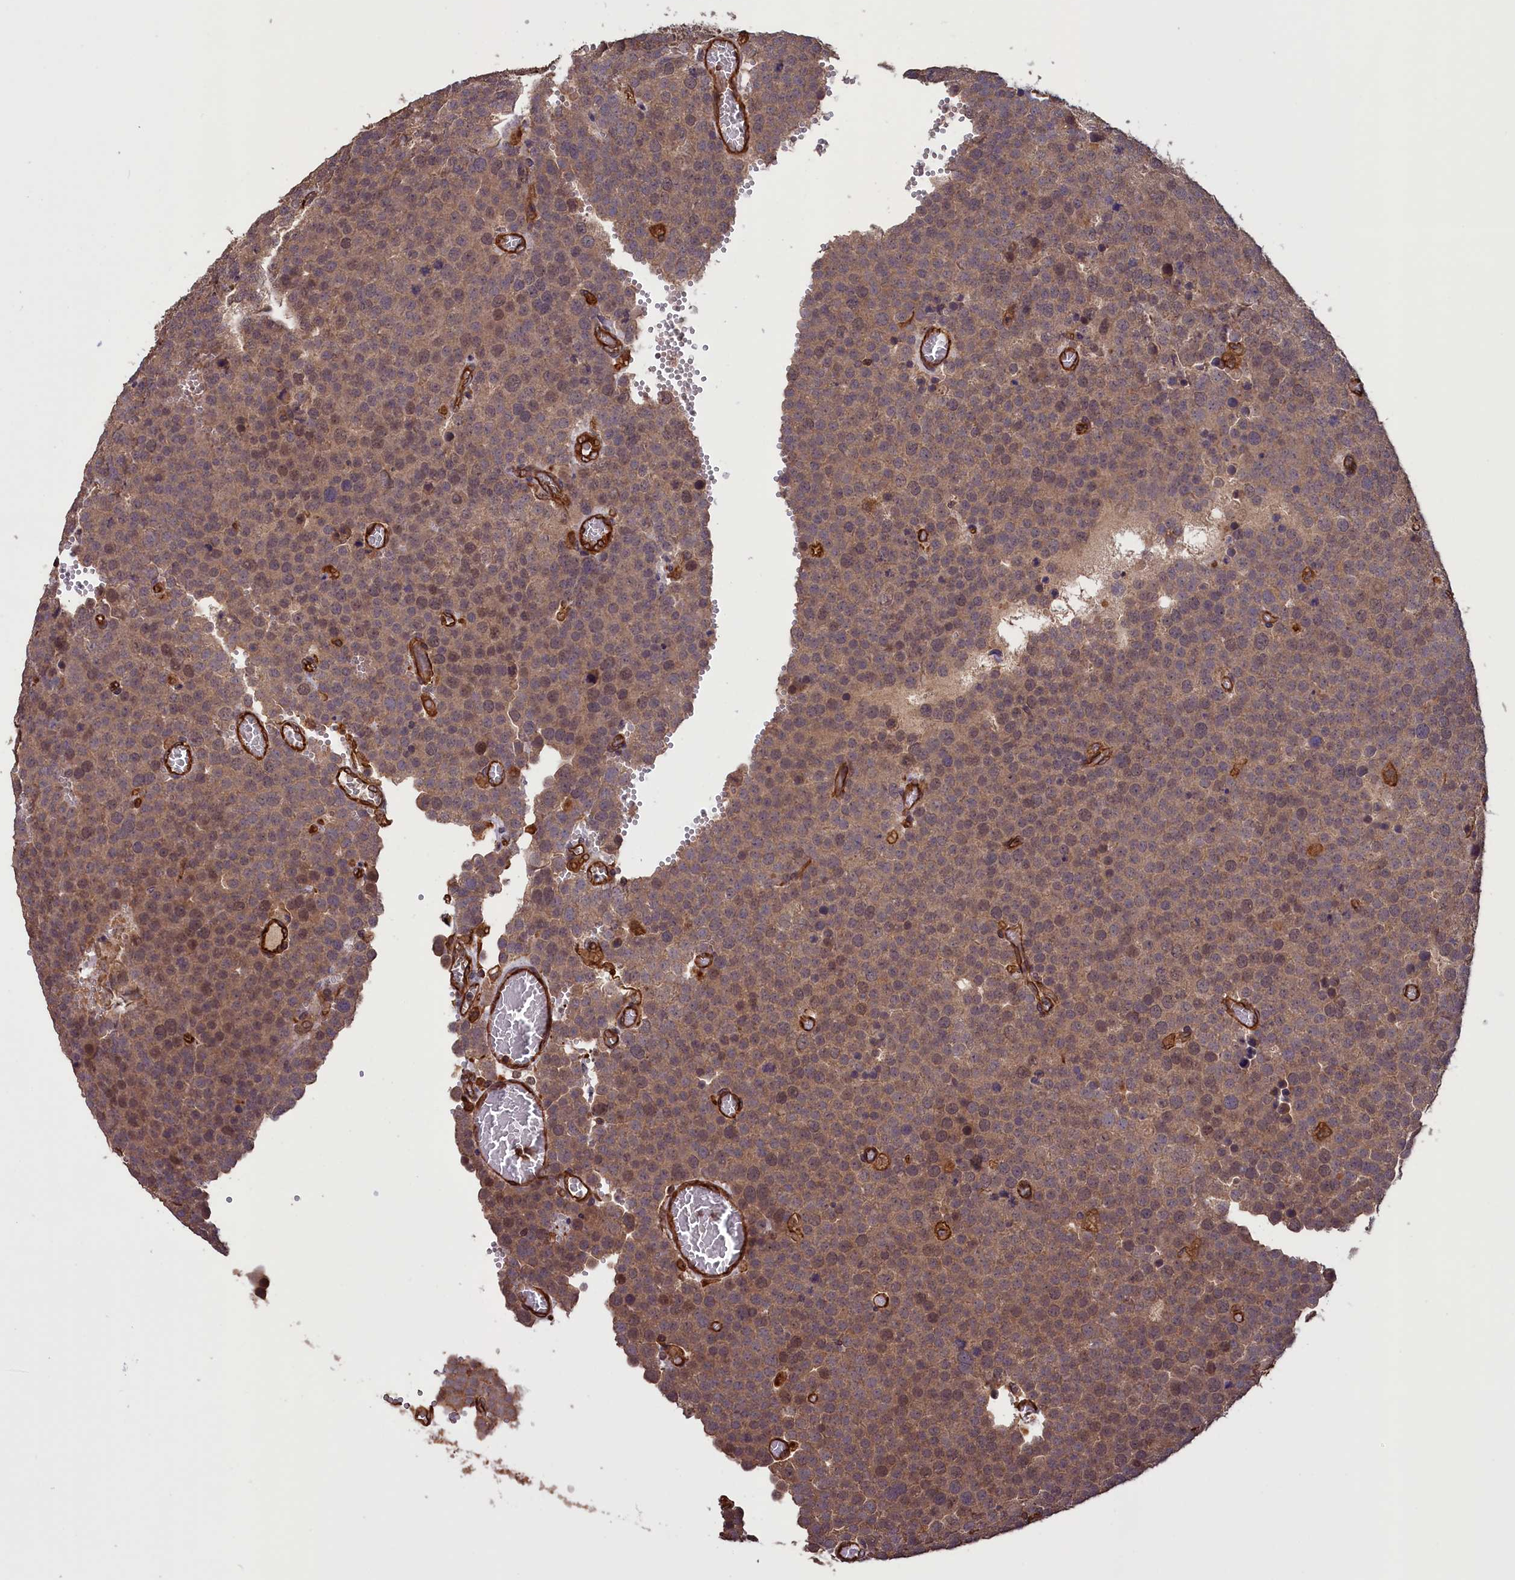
{"staining": {"intensity": "weak", "quantity": ">75%", "location": "cytoplasmic/membranous,nuclear"}, "tissue": "testis cancer", "cell_type": "Tumor cells", "image_type": "cancer", "snomed": [{"axis": "morphology", "description": "Normal tissue, NOS"}, {"axis": "morphology", "description": "Seminoma, NOS"}, {"axis": "topography", "description": "Testis"}], "caption": "Human testis cancer stained with a brown dye demonstrates weak cytoplasmic/membranous and nuclear positive staining in approximately >75% of tumor cells.", "gene": "DAPK3", "patient": {"sex": "male", "age": 71}}